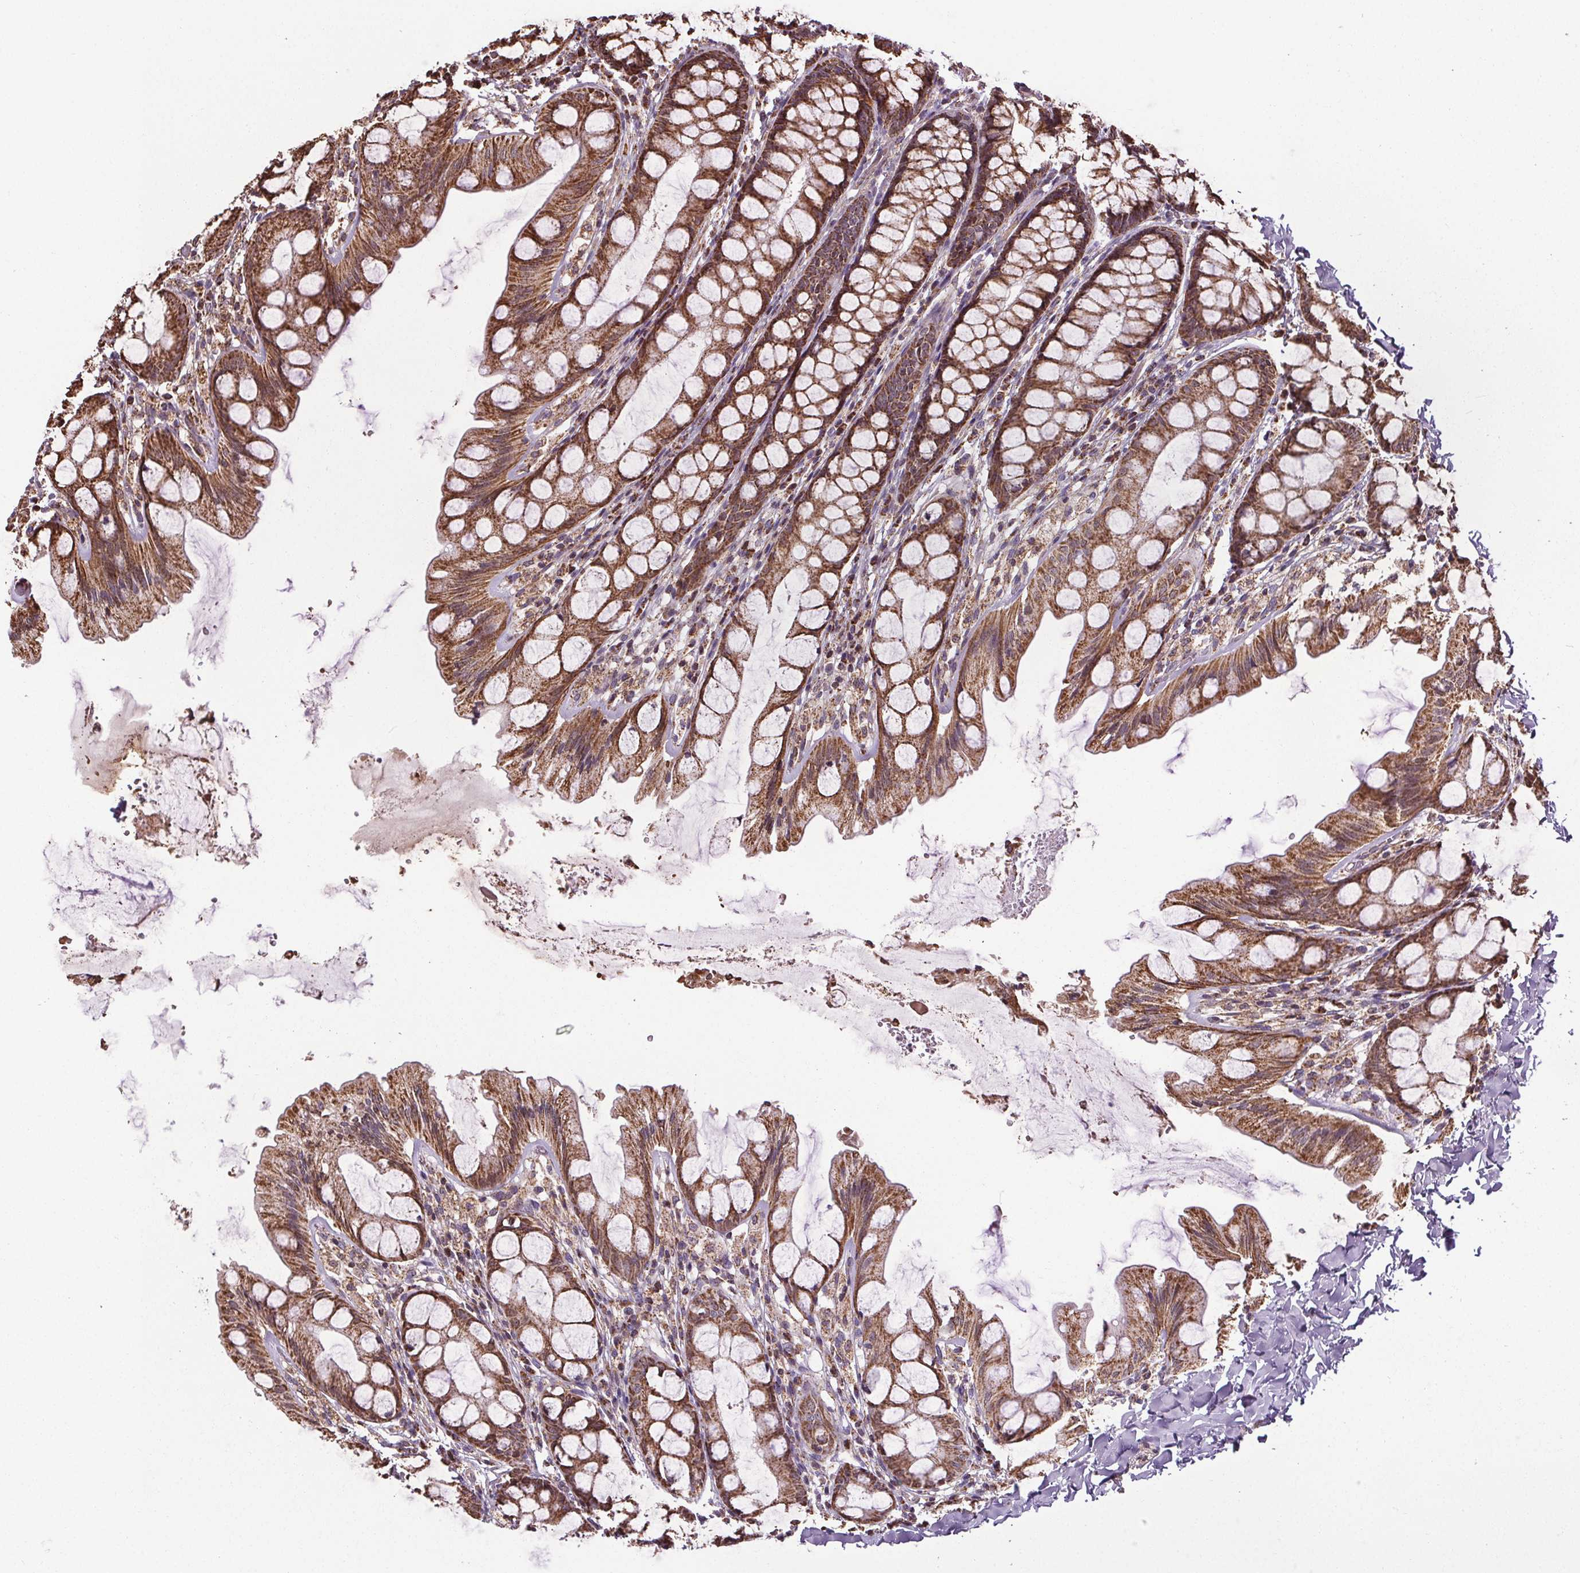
{"staining": {"intensity": "moderate", "quantity": ">75%", "location": "cytoplasmic/membranous"}, "tissue": "colon", "cell_type": "Endothelial cells", "image_type": "normal", "snomed": [{"axis": "morphology", "description": "Normal tissue, NOS"}, {"axis": "topography", "description": "Colon"}], "caption": "Colon stained with immunohistochemistry shows moderate cytoplasmic/membranous staining in about >75% of endothelial cells.", "gene": "ZNF548", "patient": {"sex": "male", "age": 47}}